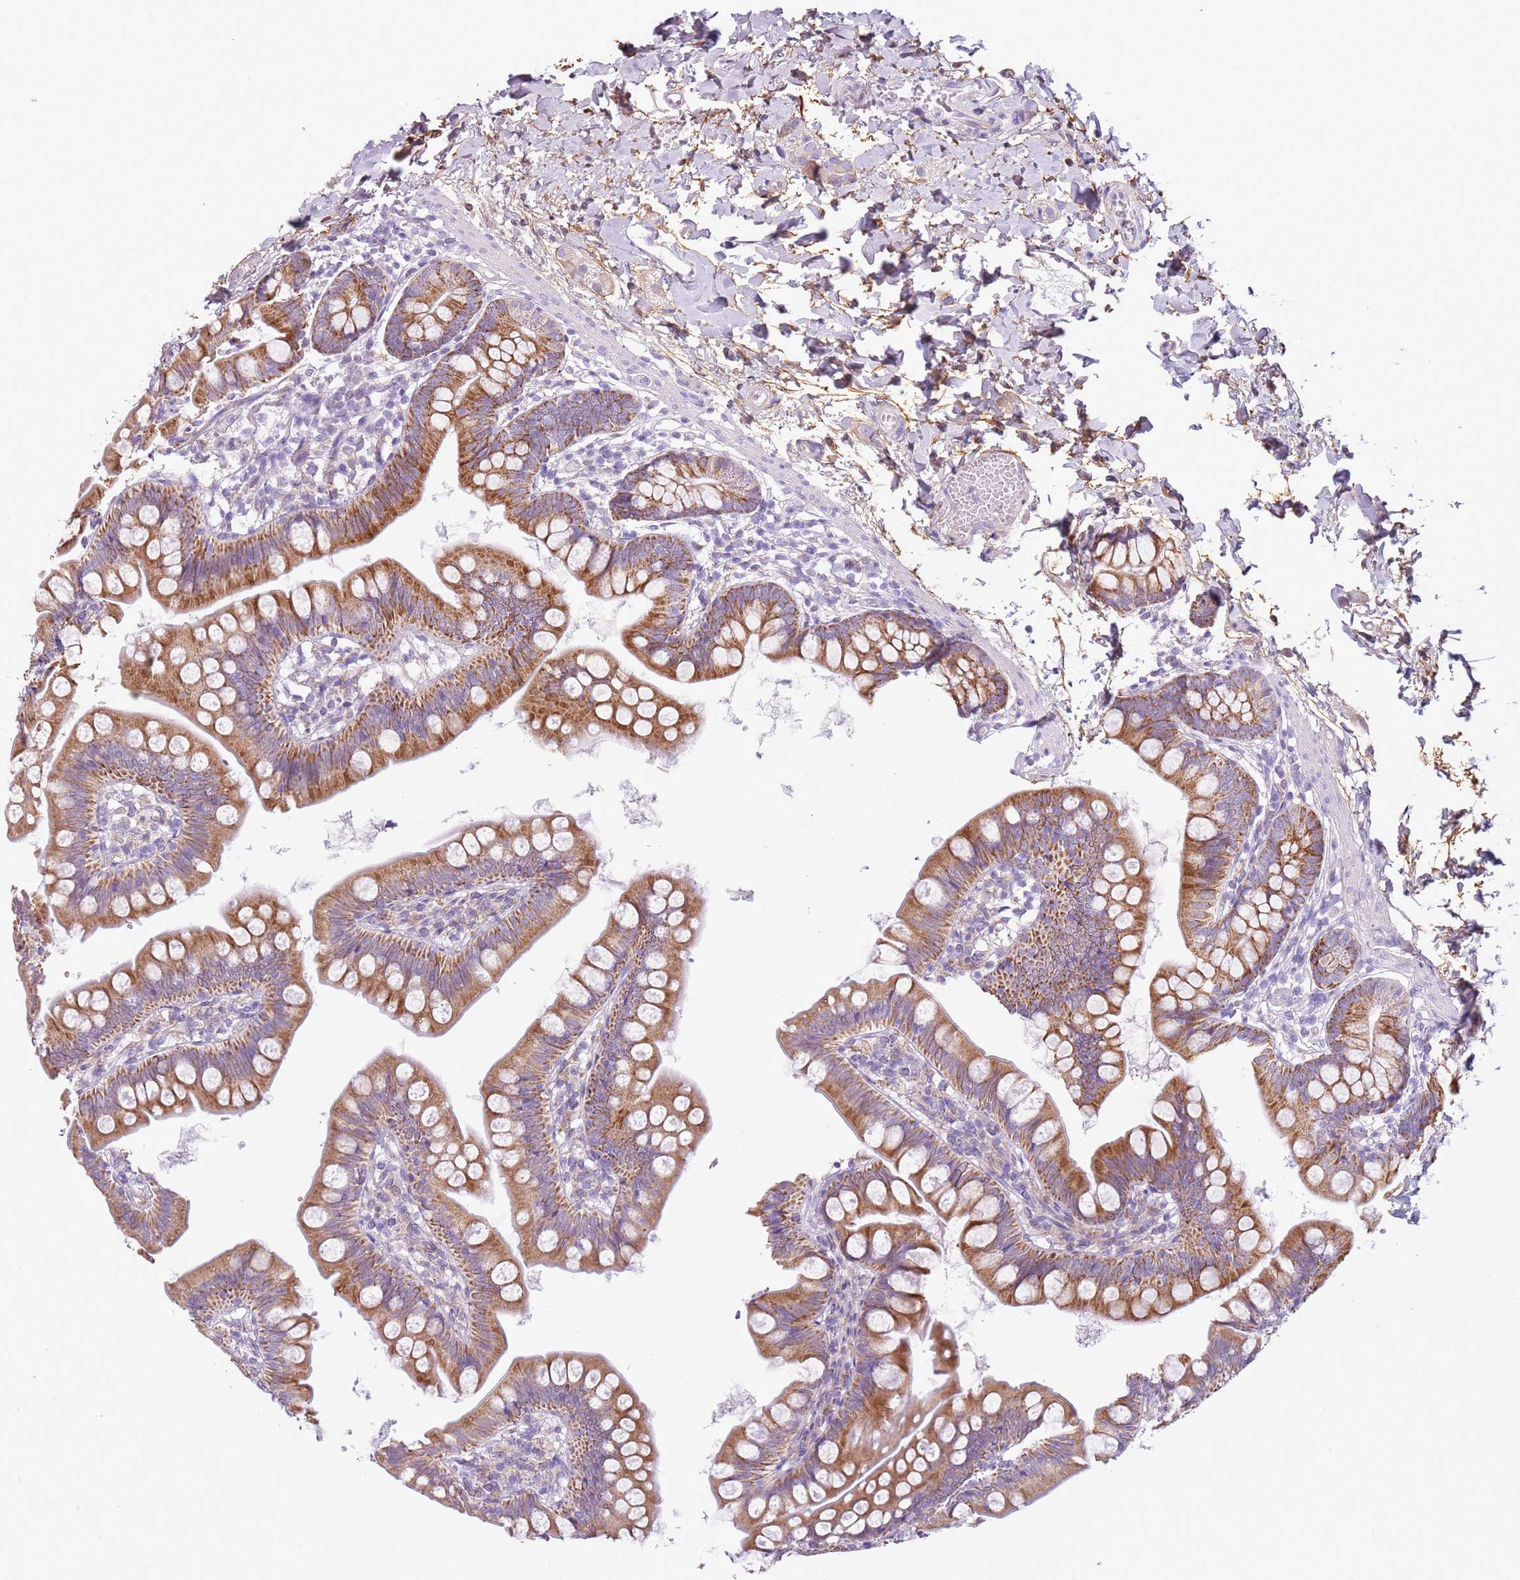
{"staining": {"intensity": "strong", "quantity": ">75%", "location": "cytoplasmic/membranous"}, "tissue": "small intestine", "cell_type": "Glandular cells", "image_type": "normal", "snomed": [{"axis": "morphology", "description": "Normal tissue, NOS"}, {"axis": "topography", "description": "Small intestine"}], "caption": "IHC of unremarkable human small intestine shows high levels of strong cytoplasmic/membranous staining in approximately >75% of glandular cells. (DAB (3,3'-diaminobenzidine) = brown stain, brightfield microscopy at high magnification).", "gene": "OAF", "patient": {"sex": "male", "age": 7}}